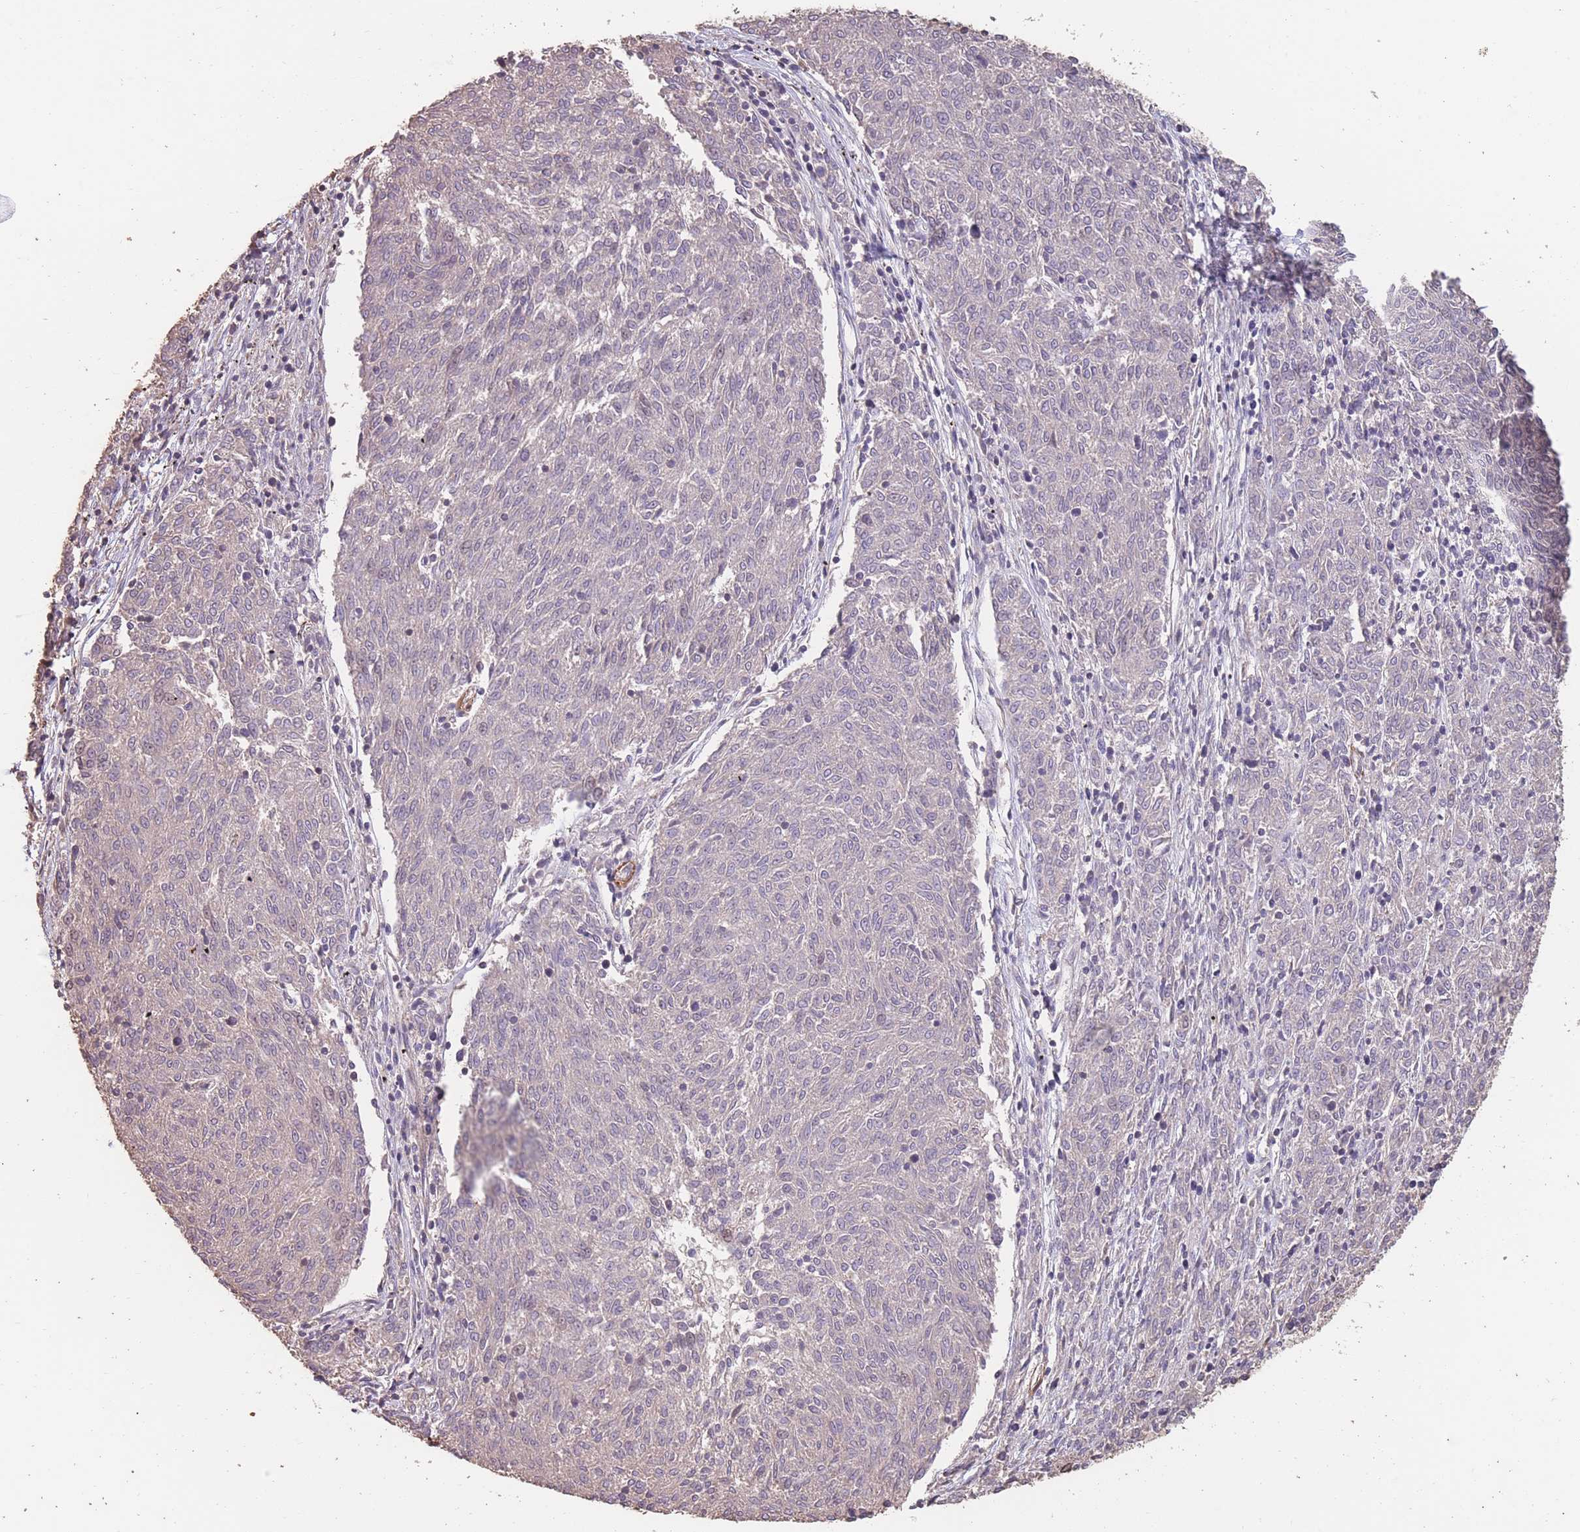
{"staining": {"intensity": "negative", "quantity": "none", "location": "none"}, "tissue": "melanoma", "cell_type": "Tumor cells", "image_type": "cancer", "snomed": [{"axis": "morphology", "description": "Malignant melanoma, NOS"}, {"axis": "topography", "description": "Skin"}], "caption": "Tumor cells are negative for protein expression in human melanoma.", "gene": "NLRC4", "patient": {"sex": "female", "age": 72}}